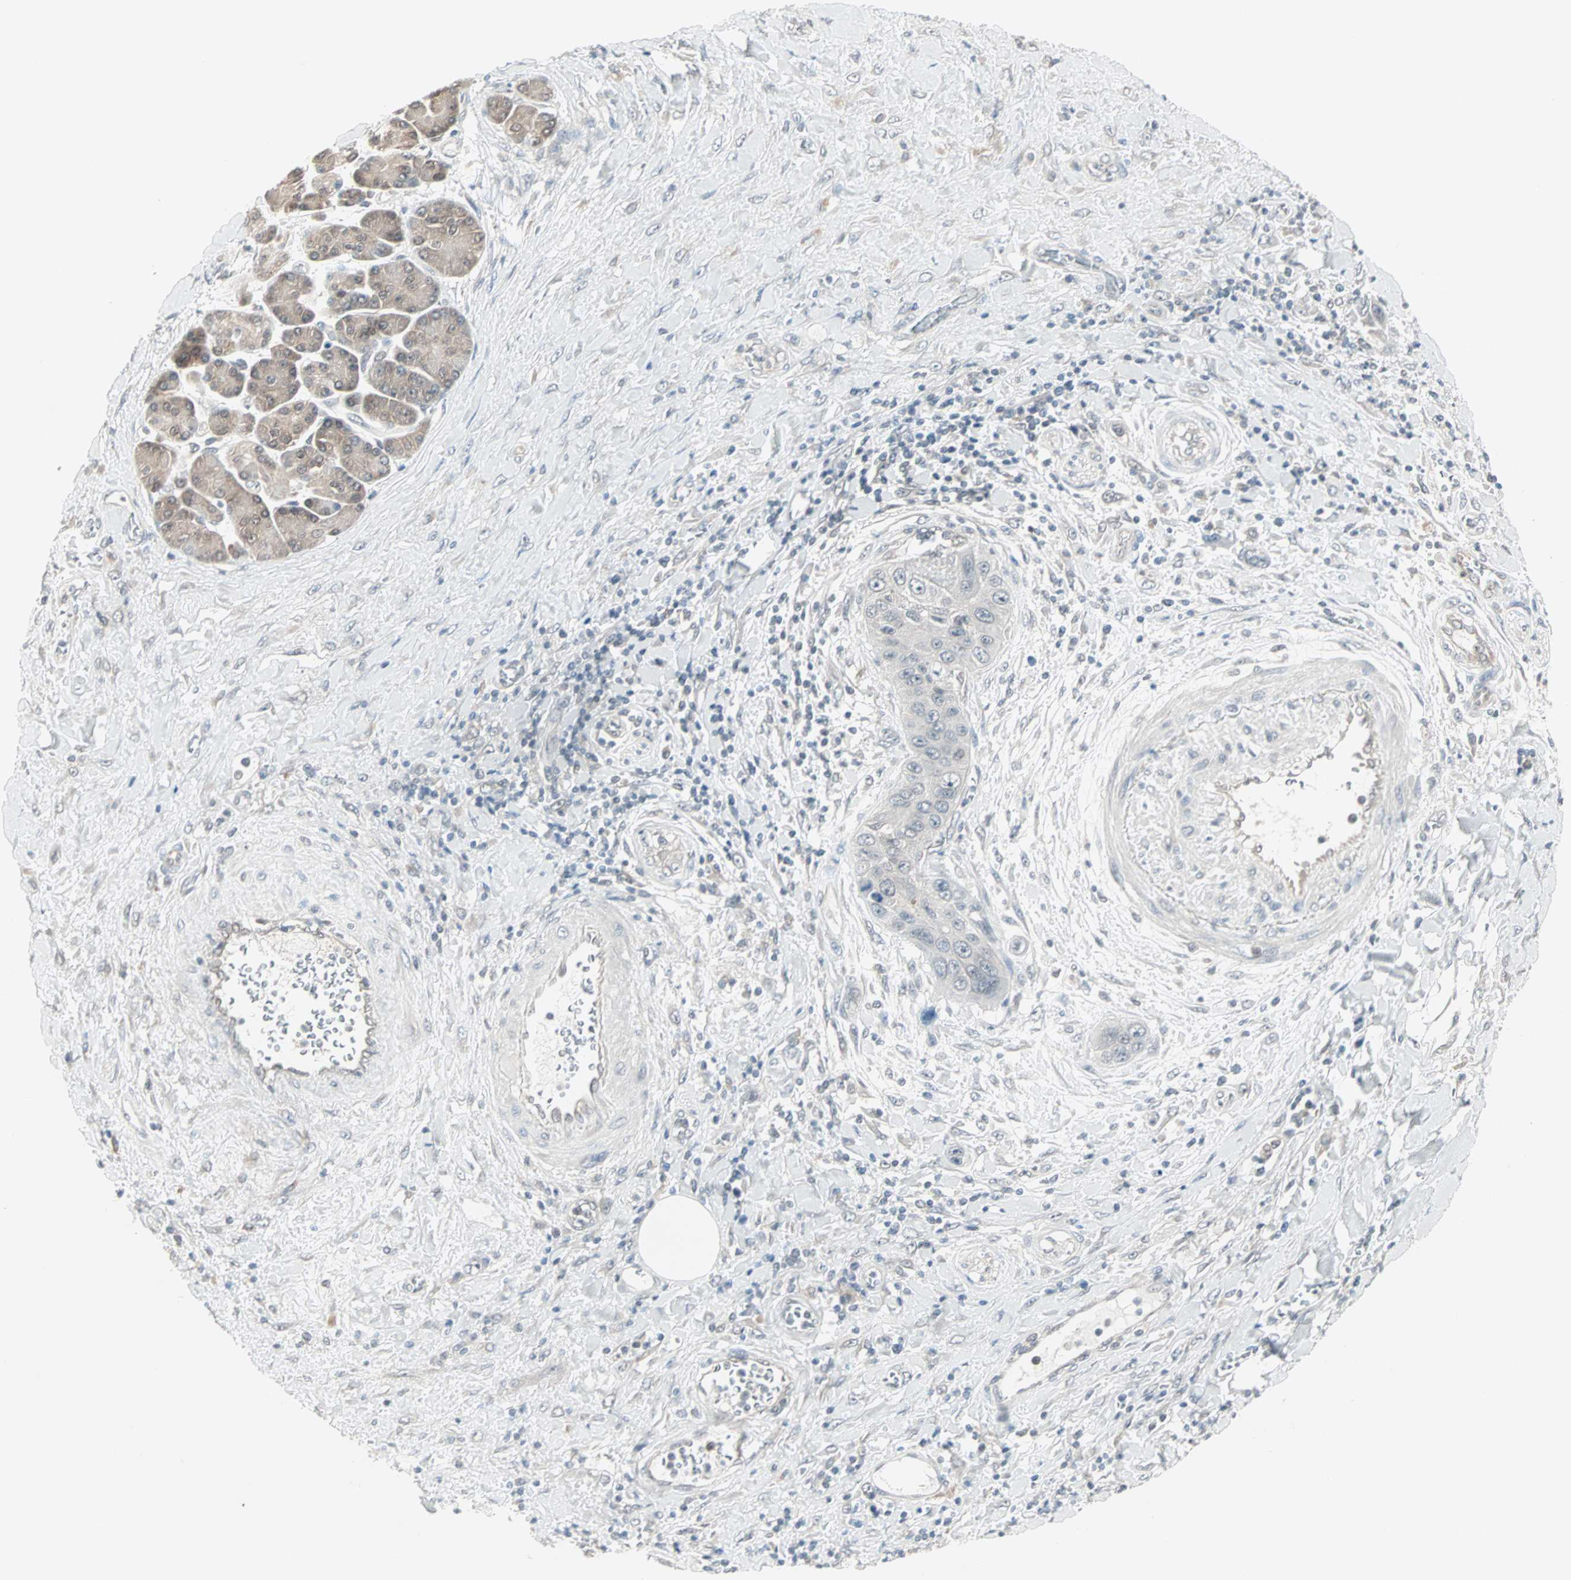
{"staining": {"intensity": "negative", "quantity": "none", "location": "none"}, "tissue": "pancreatic cancer", "cell_type": "Tumor cells", "image_type": "cancer", "snomed": [{"axis": "morphology", "description": "Adenocarcinoma, NOS"}, {"axis": "topography", "description": "Pancreas"}], "caption": "Image shows no significant protein positivity in tumor cells of pancreatic cancer (adenocarcinoma). (DAB immunohistochemistry visualized using brightfield microscopy, high magnification).", "gene": "PTPA", "patient": {"sex": "female", "age": 70}}